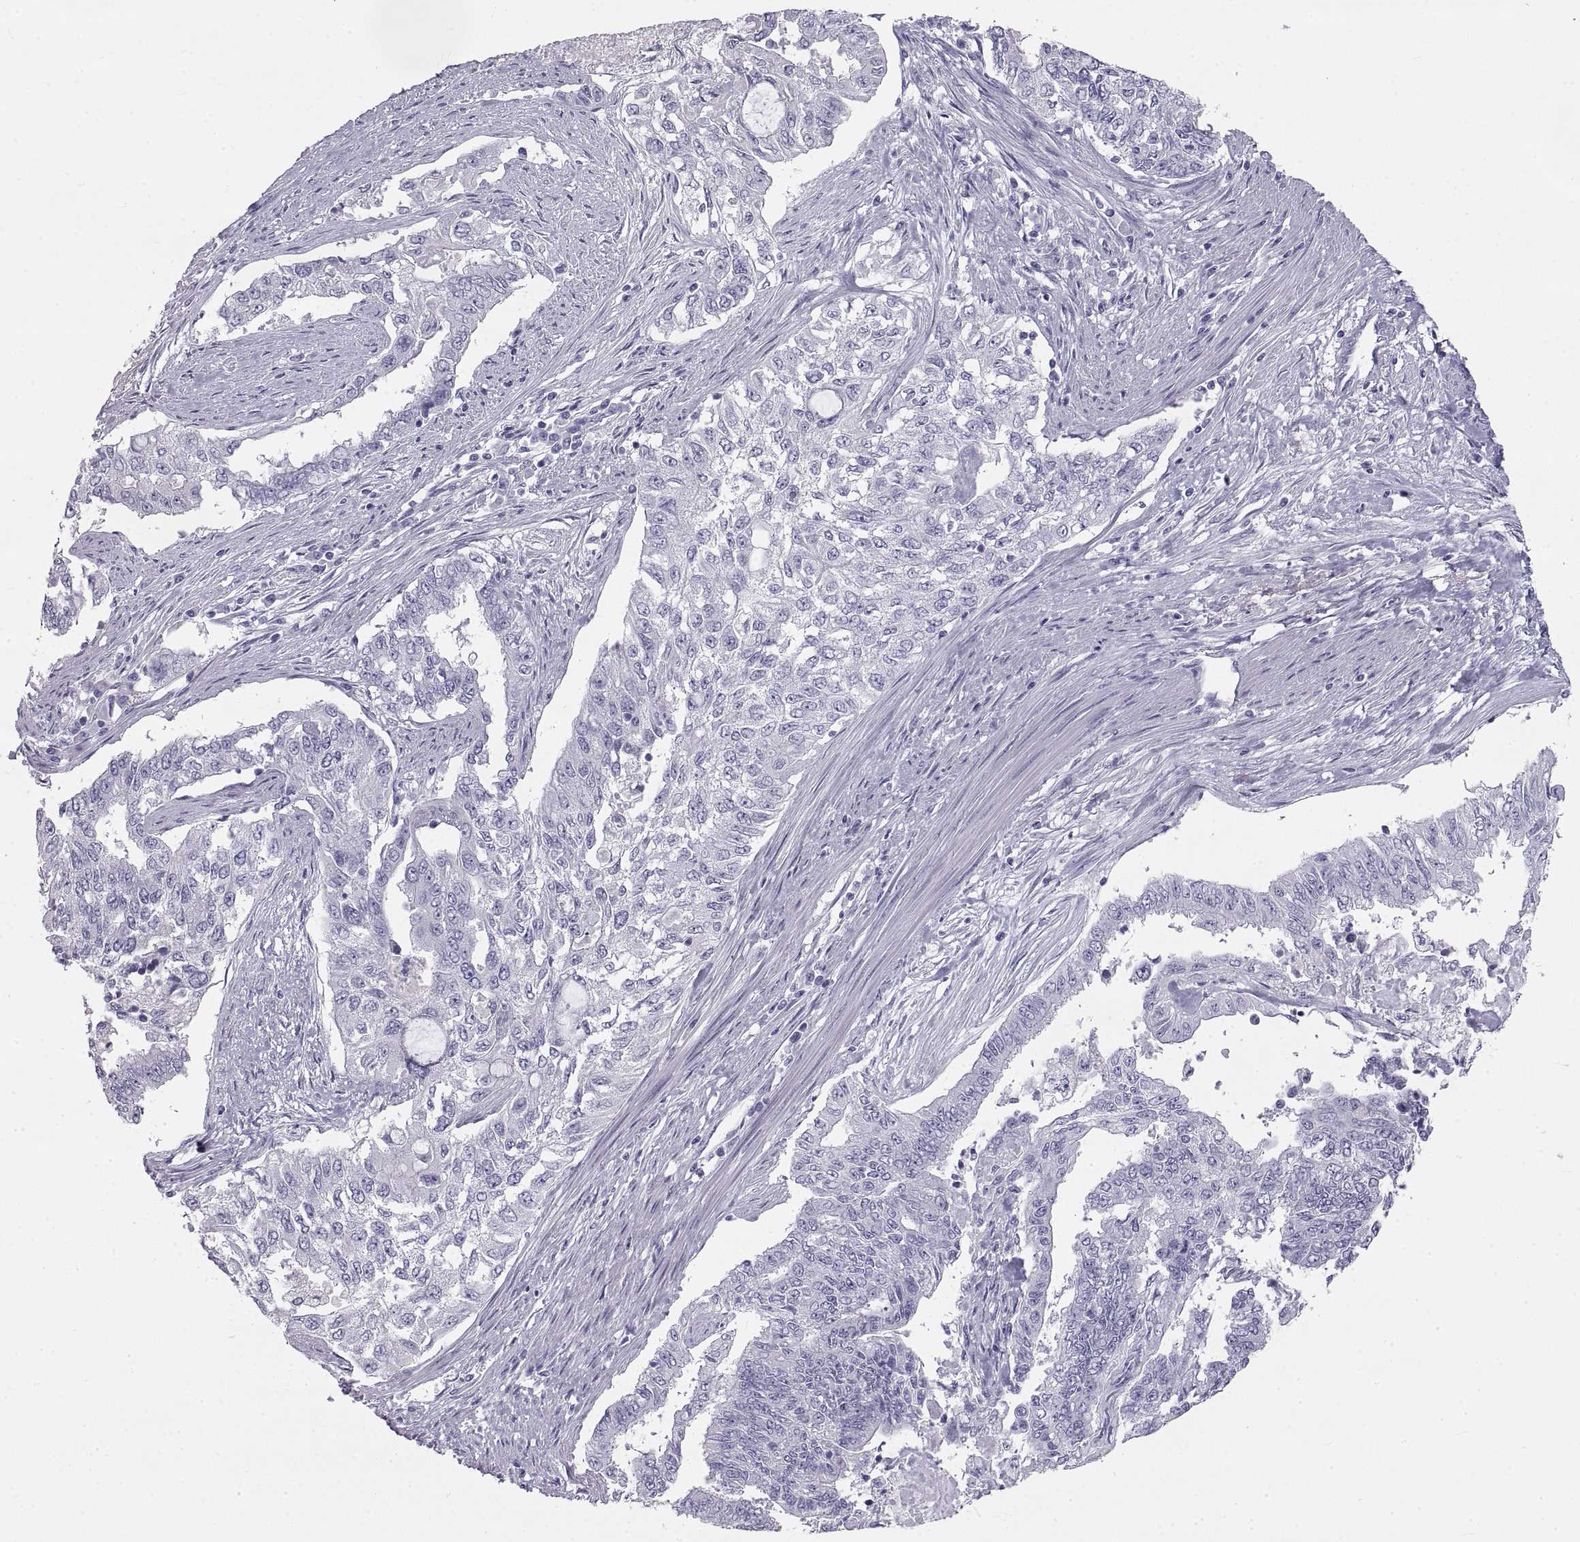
{"staining": {"intensity": "negative", "quantity": "none", "location": "none"}, "tissue": "endometrial cancer", "cell_type": "Tumor cells", "image_type": "cancer", "snomed": [{"axis": "morphology", "description": "Adenocarcinoma, NOS"}, {"axis": "topography", "description": "Uterus"}], "caption": "Immunohistochemical staining of human endometrial cancer displays no significant staining in tumor cells.", "gene": "RLBP1", "patient": {"sex": "female", "age": 59}}